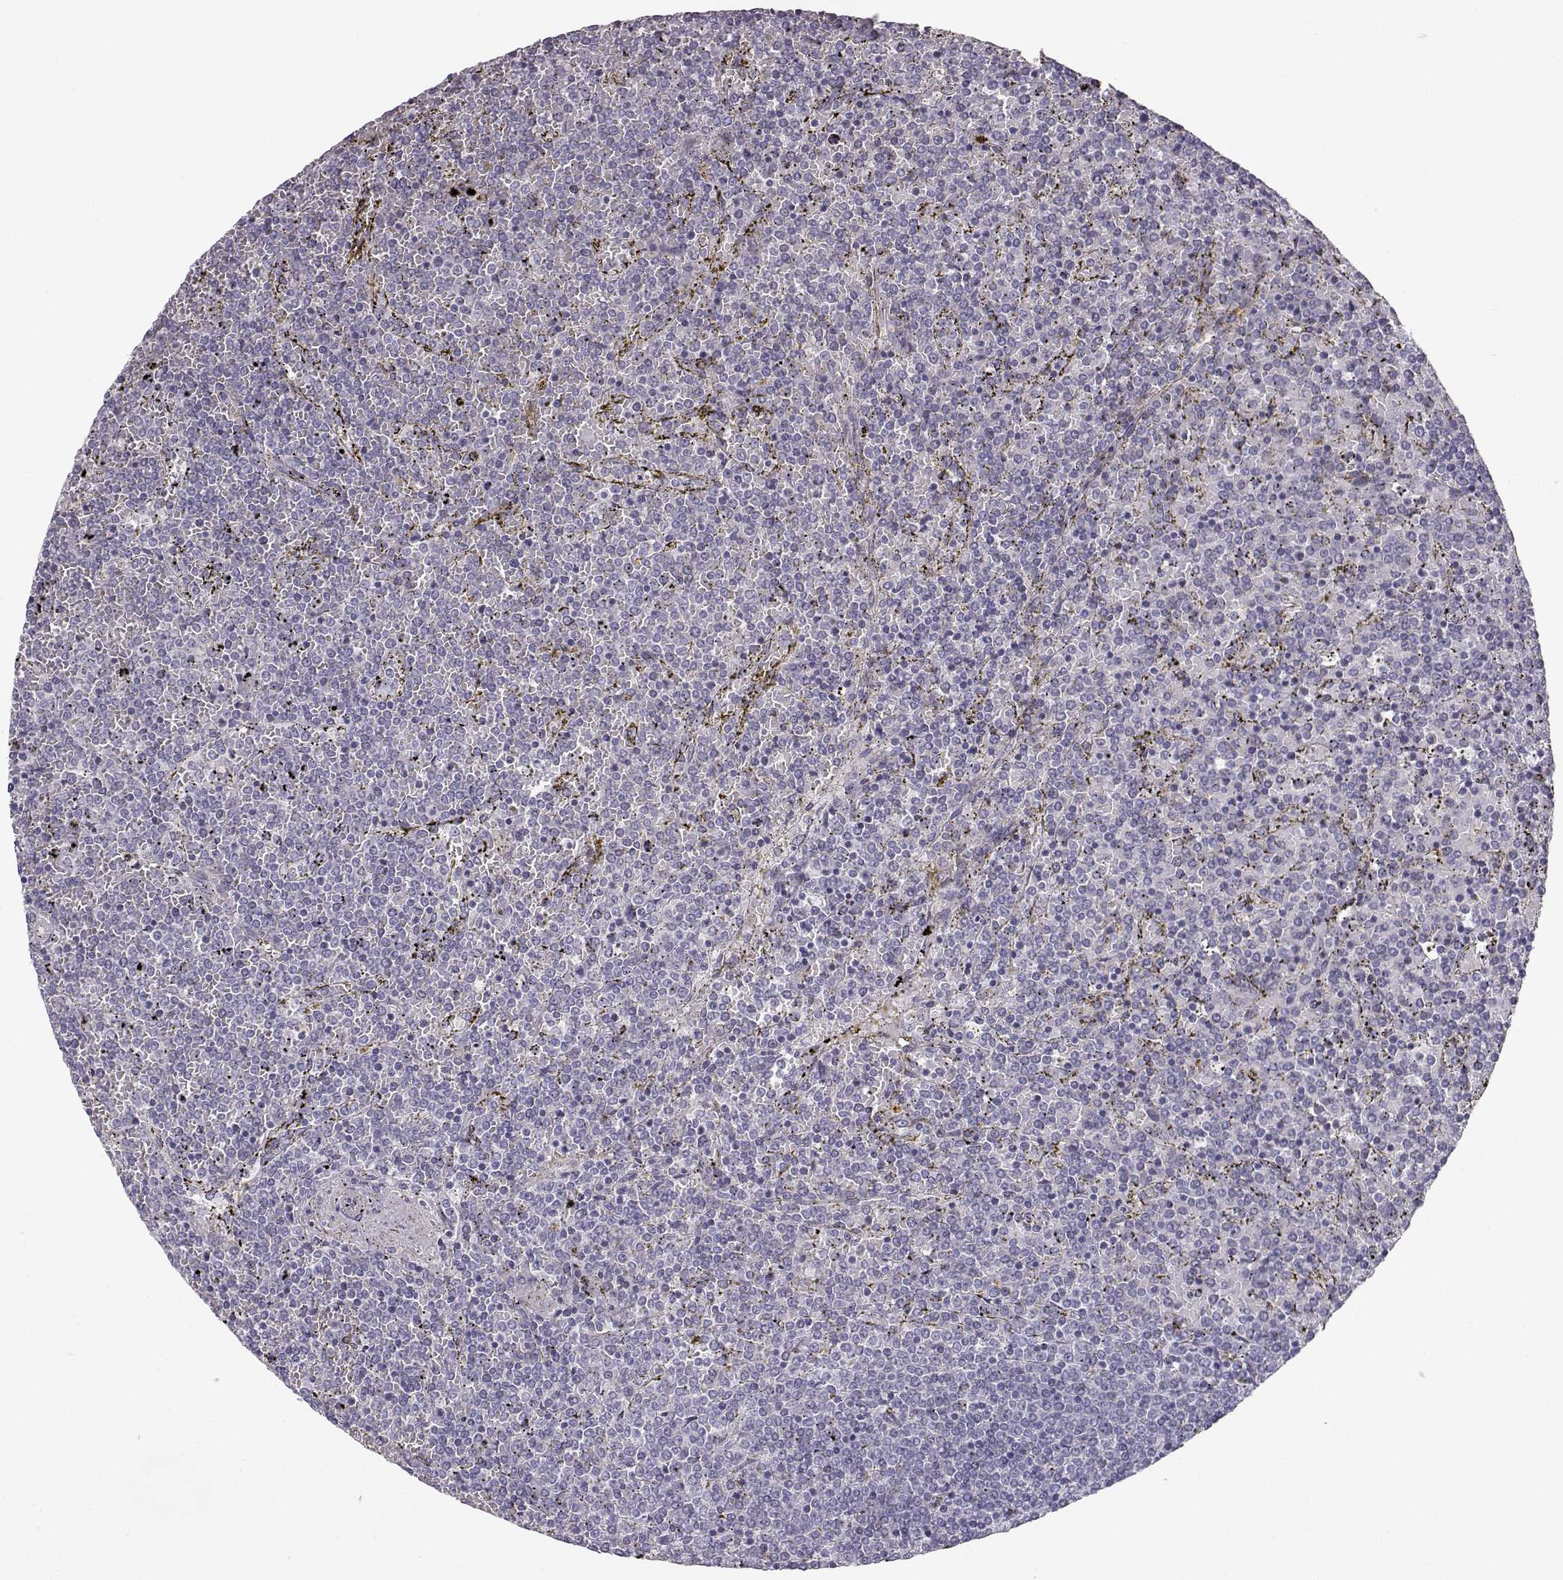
{"staining": {"intensity": "negative", "quantity": "none", "location": "none"}, "tissue": "lymphoma", "cell_type": "Tumor cells", "image_type": "cancer", "snomed": [{"axis": "morphology", "description": "Malignant lymphoma, non-Hodgkin's type, Low grade"}, {"axis": "topography", "description": "Spleen"}], "caption": "A histopathology image of human low-grade malignant lymphoma, non-Hodgkin's type is negative for staining in tumor cells.", "gene": "MYCBPAP", "patient": {"sex": "female", "age": 77}}